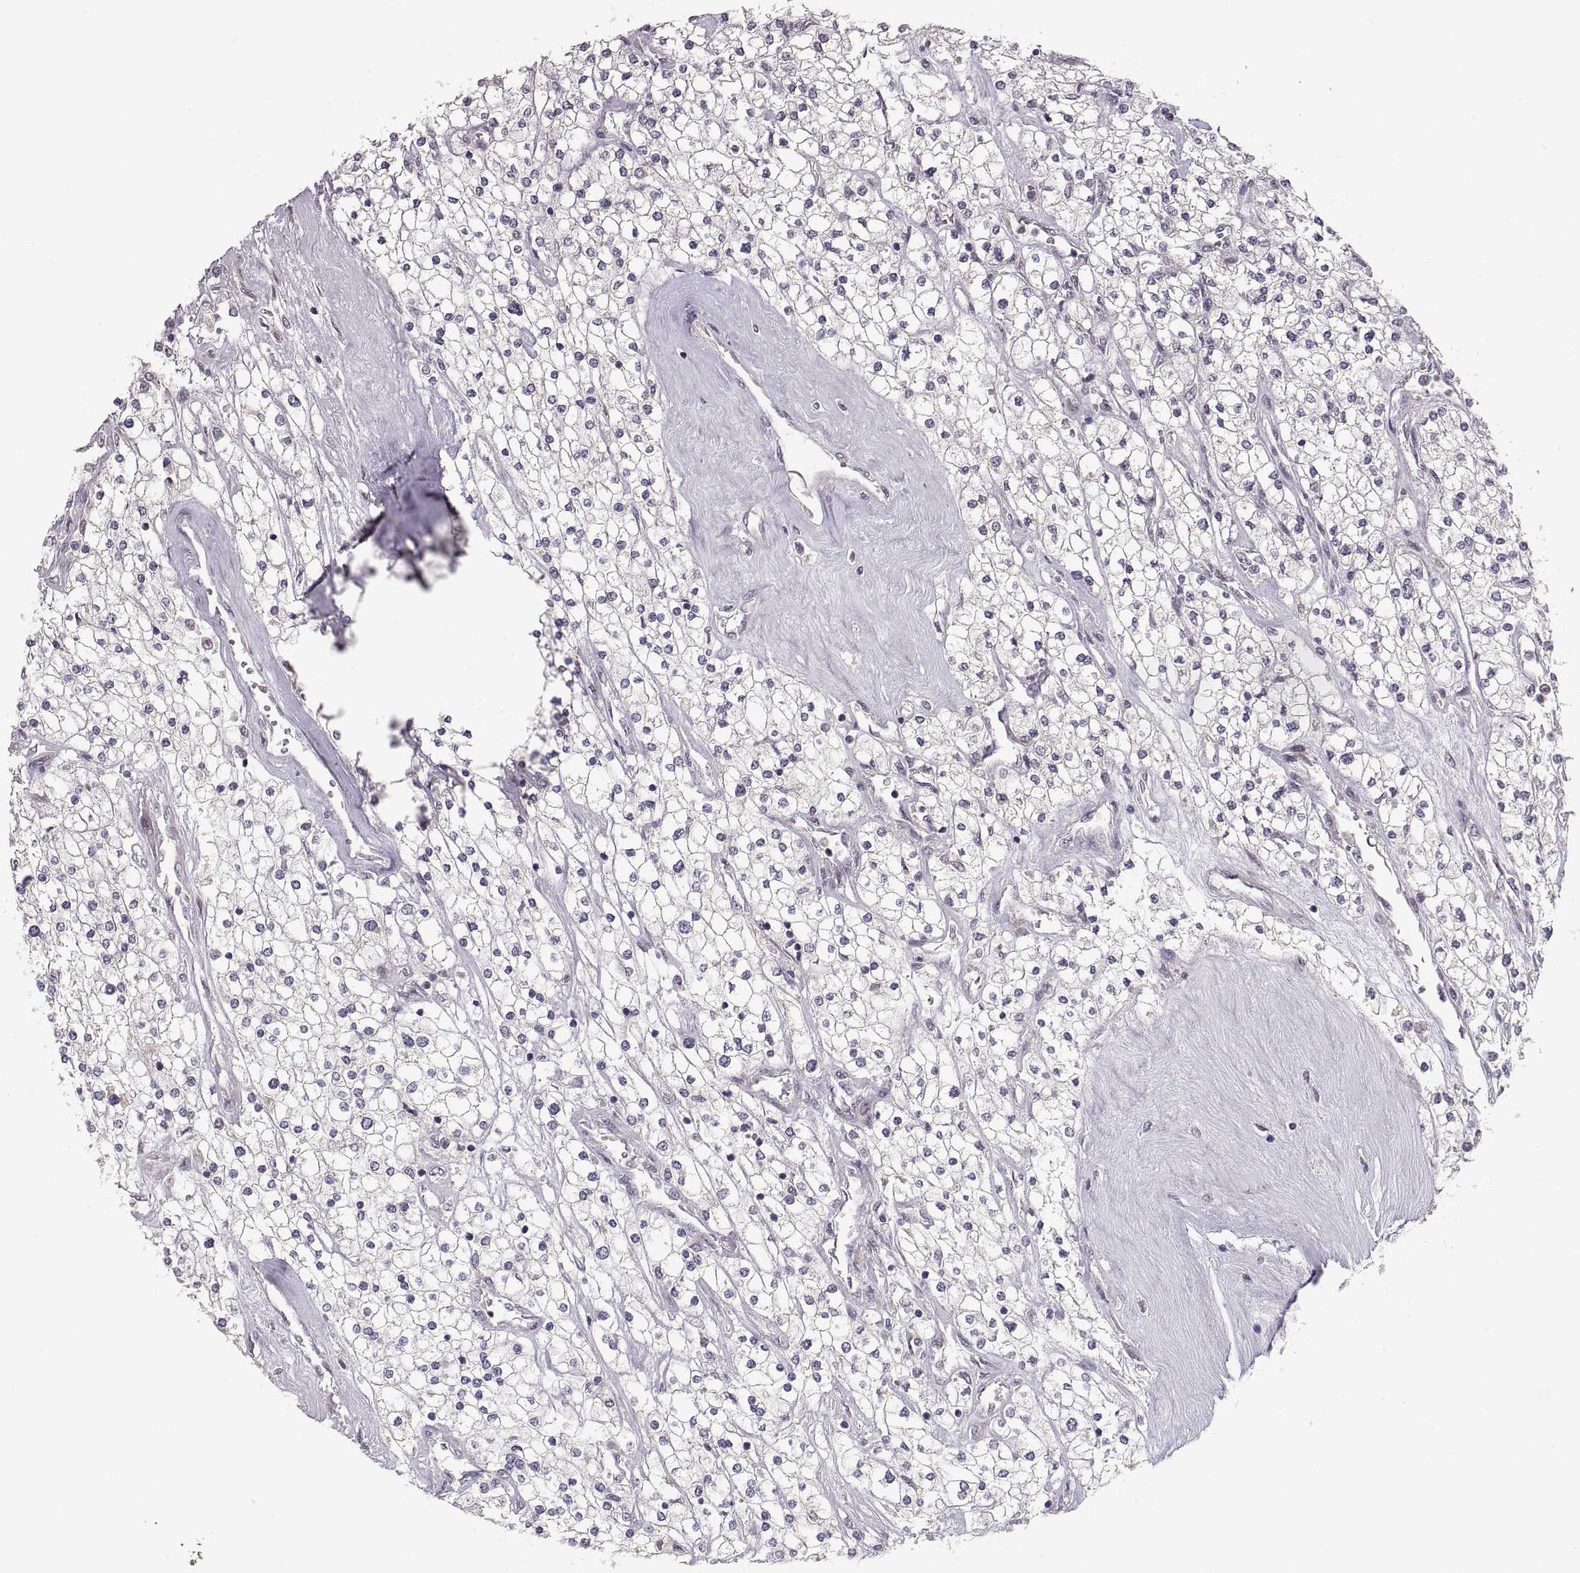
{"staining": {"intensity": "negative", "quantity": "none", "location": "none"}, "tissue": "renal cancer", "cell_type": "Tumor cells", "image_type": "cancer", "snomed": [{"axis": "morphology", "description": "Adenocarcinoma, NOS"}, {"axis": "topography", "description": "Kidney"}], "caption": "Renal adenocarcinoma was stained to show a protein in brown. There is no significant positivity in tumor cells.", "gene": "HMGCR", "patient": {"sex": "male", "age": 80}}